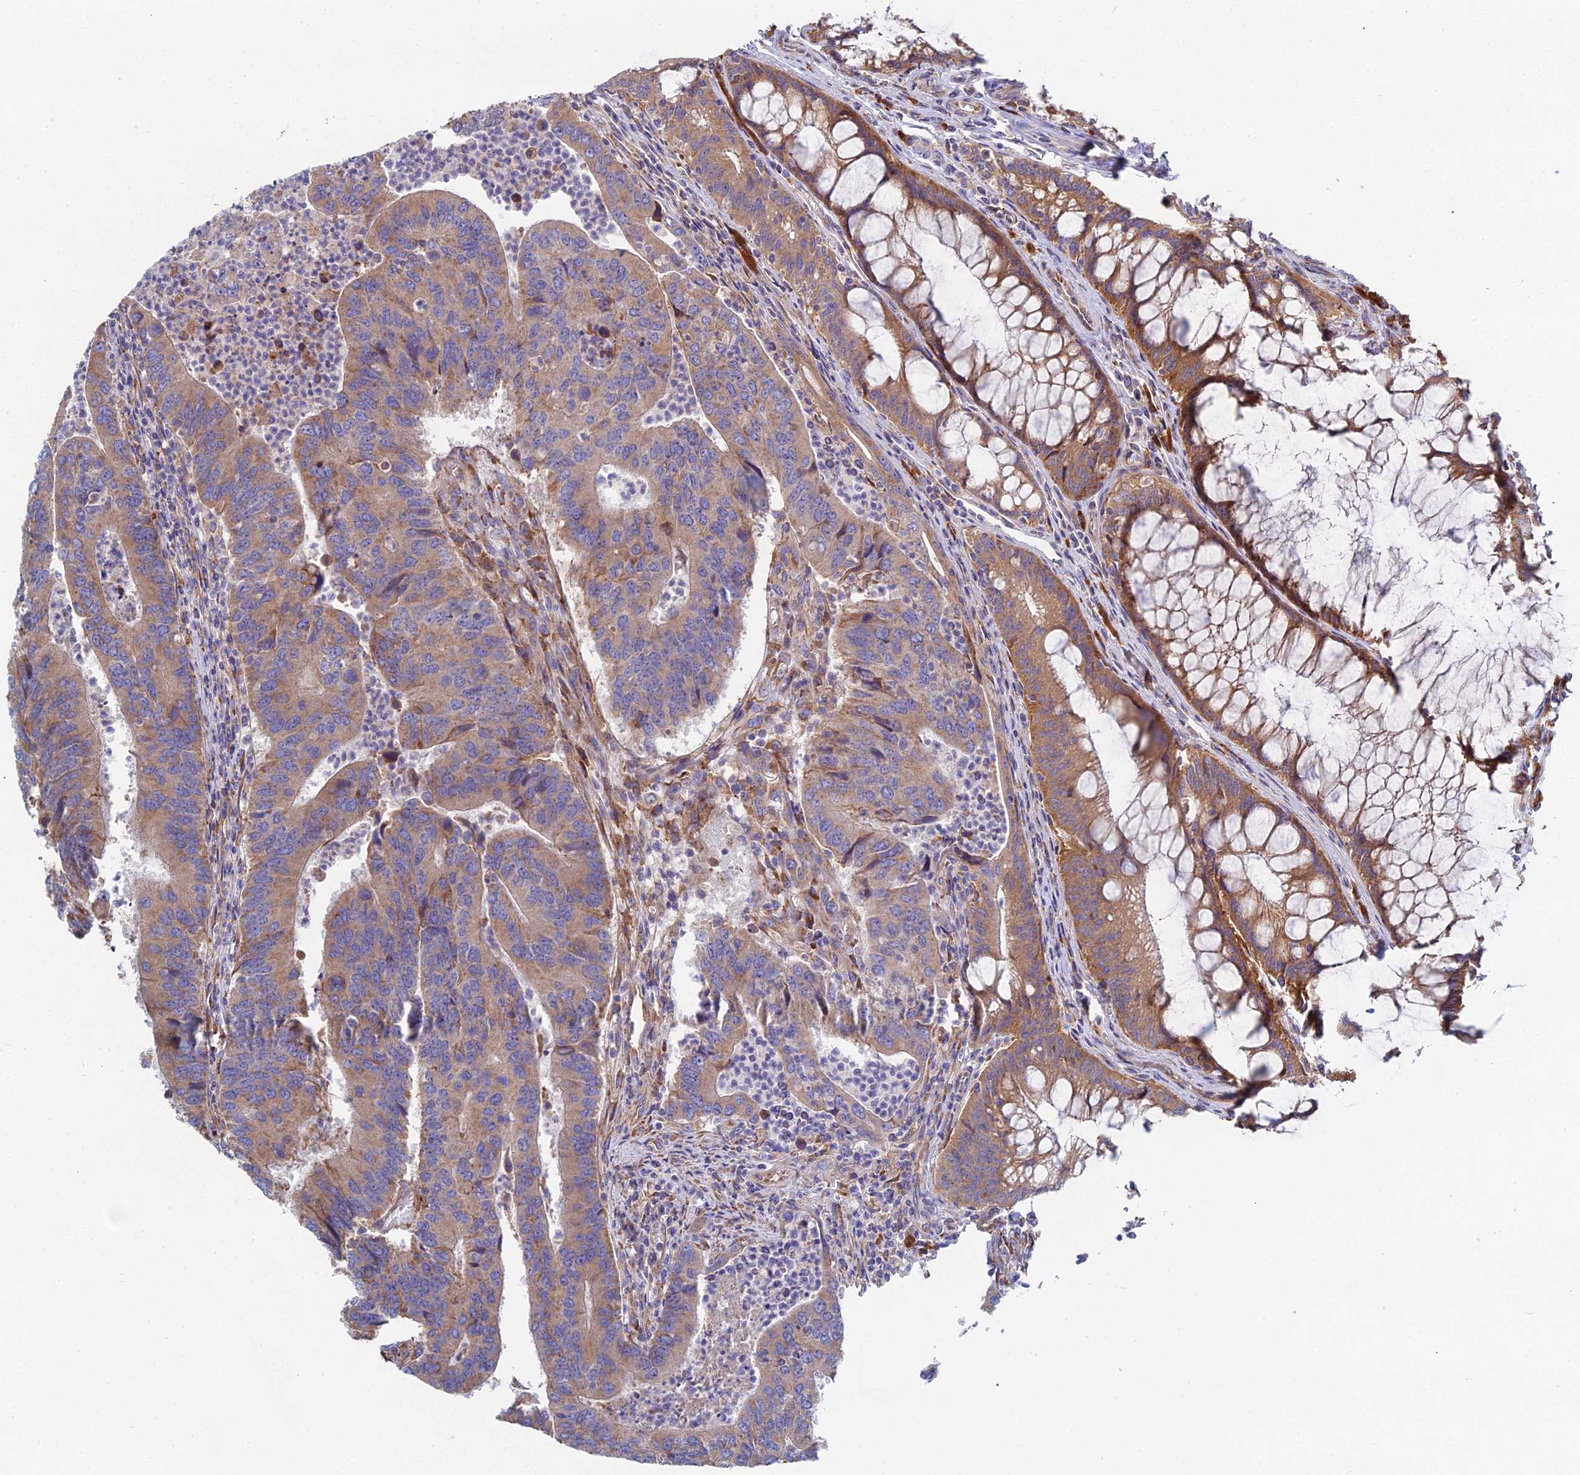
{"staining": {"intensity": "weak", "quantity": "25%-75%", "location": "cytoplasmic/membranous"}, "tissue": "colorectal cancer", "cell_type": "Tumor cells", "image_type": "cancer", "snomed": [{"axis": "morphology", "description": "Adenocarcinoma, NOS"}, {"axis": "topography", "description": "Colon"}], "caption": "Immunohistochemical staining of human colorectal cancer (adenocarcinoma) displays low levels of weak cytoplasmic/membranous staining in about 25%-75% of tumor cells.", "gene": "CLCN3", "patient": {"sex": "female", "age": 67}}